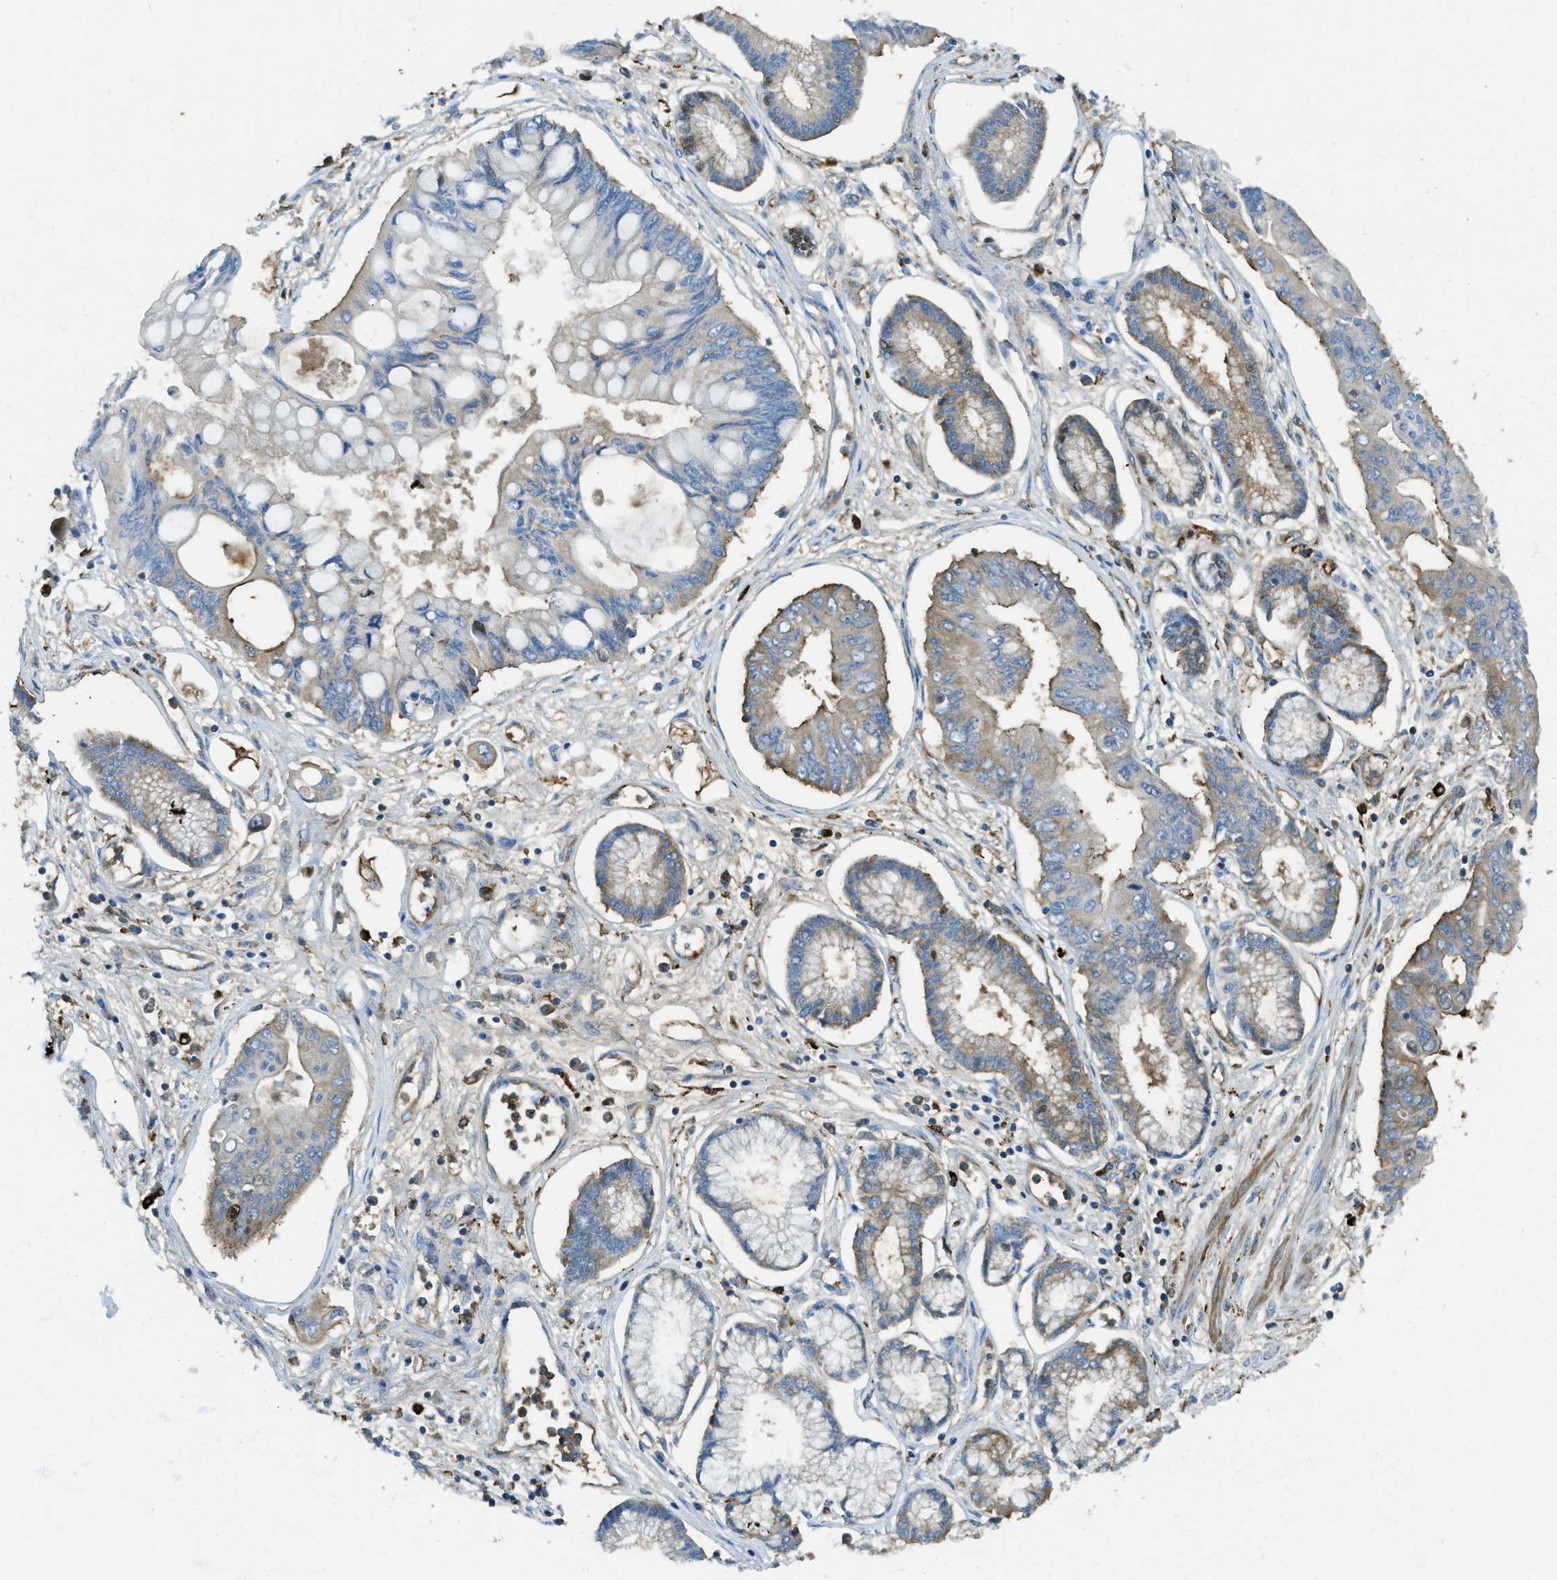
{"staining": {"intensity": "weak", "quantity": "<25%", "location": "cytoplasmic/membranous"}, "tissue": "pancreatic cancer", "cell_type": "Tumor cells", "image_type": "cancer", "snomed": [{"axis": "morphology", "description": "Adenocarcinoma, NOS"}, {"axis": "topography", "description": "Pancreas"}], "caption": "Immunohistochemical staining of human adenocarcinoma (pancreatic) shows no significant staining in tumor cells.", "gene": "TRIM59", "patient": {"sex": "female", "age": 77}}